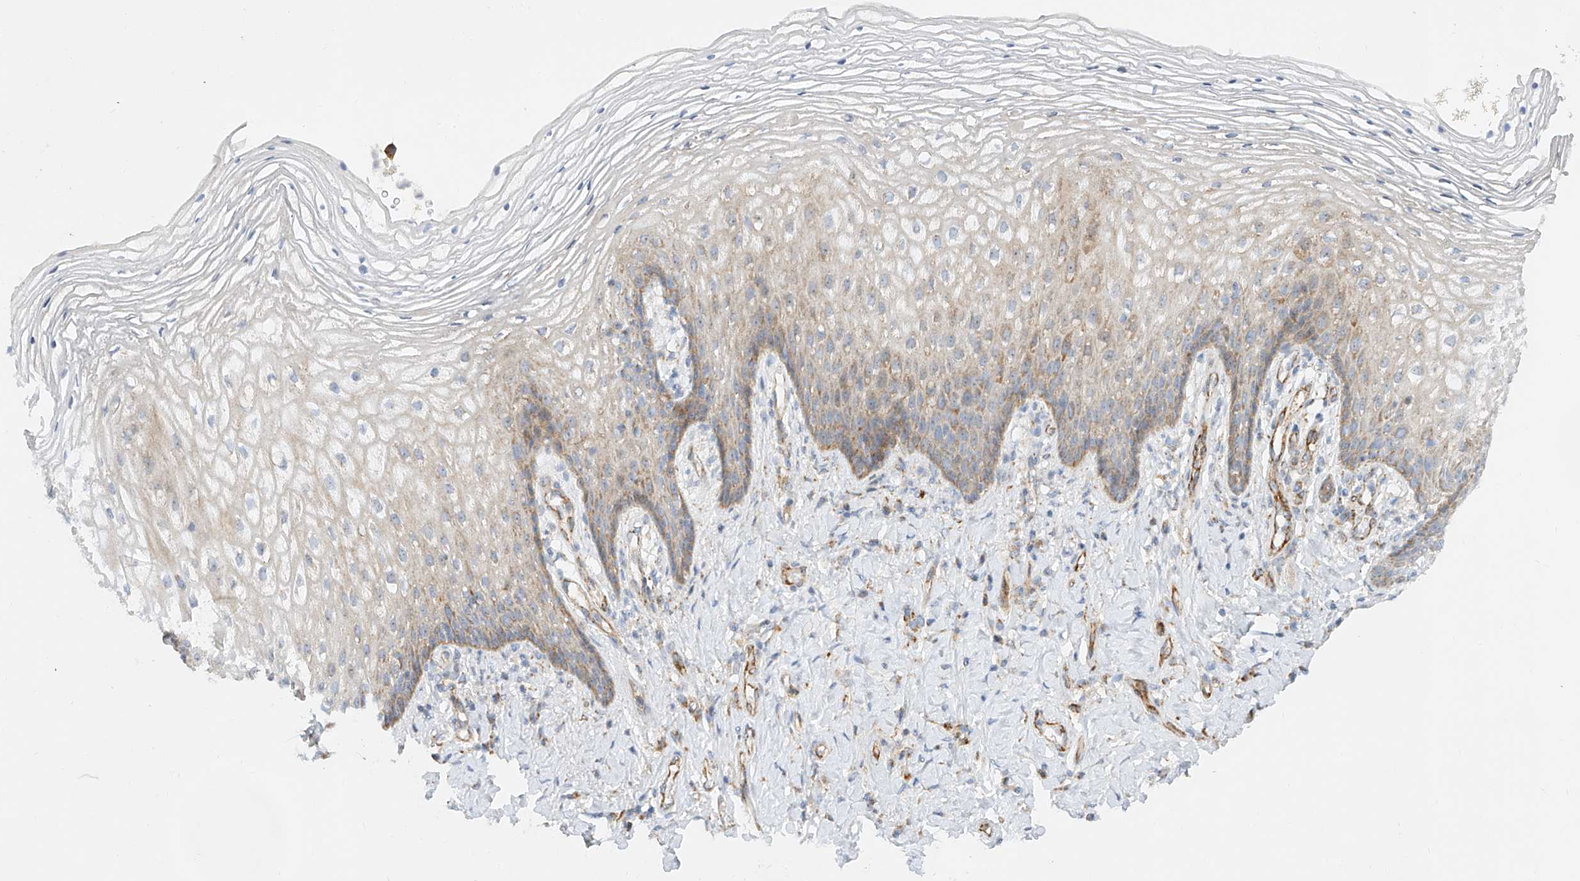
{"staining": {"intensity": "moderate", "quantity": "25%-75%", "location": "cytoplasmic/membranous"}, "tissue": "vagina", "cell_type": "Squamous epithelial cells", "image_type": "normal", "snomed": [{"axis": "morphology", "description": "Normal tissue, NOS"}, {"axis": "topography", "description": "Vagina"}], "caption": "Squamous epithelial cells reveal medium levels of moderate cytoplasmic/membranous expression in approximately 25%-75% of cells in benign vagina.", "gene": "CST9", "patient": {"sex": "female", "age": 60}}